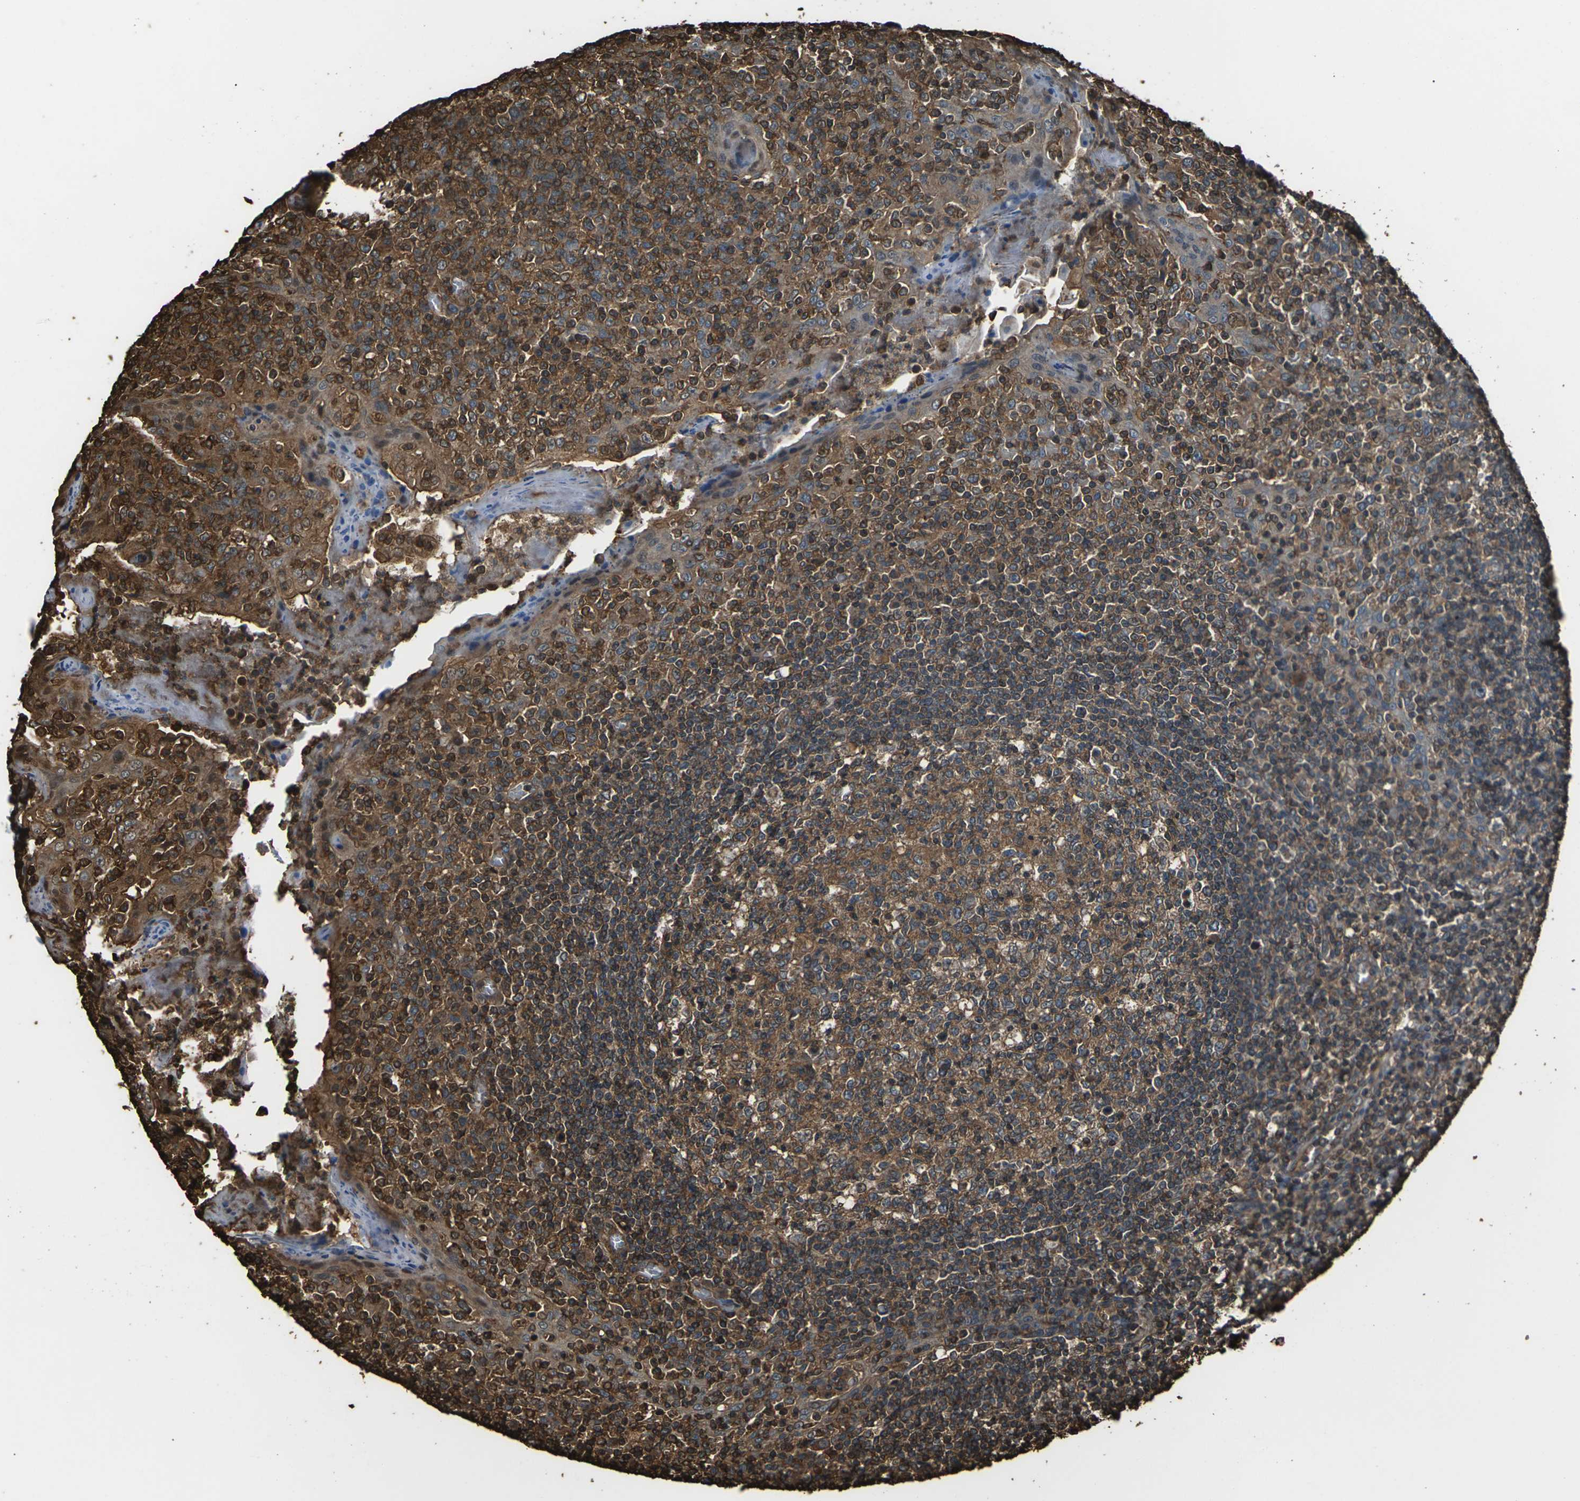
{"staining": {"intensity": "moderate", "quantity": "25%-75%", "location": "cytoplasmic/membranous"}, "tissue": "tonsil", "cell_type": "Germinal center cells", "image_type": "normal", "snomed": [{"axis": "morphology", "description": "Normal tissue, NOS"}, {"axis": "topography", "description": "Tonsil"}], "caption": "Immunohistochemical staining of unremarkable tonsil exhibits moderate cytoplasmic/membranous protein expression in approximately 25%-75% of germinal center cells.", "gene": "DHPS", "patient": {"sex": "female", "age": 19}}